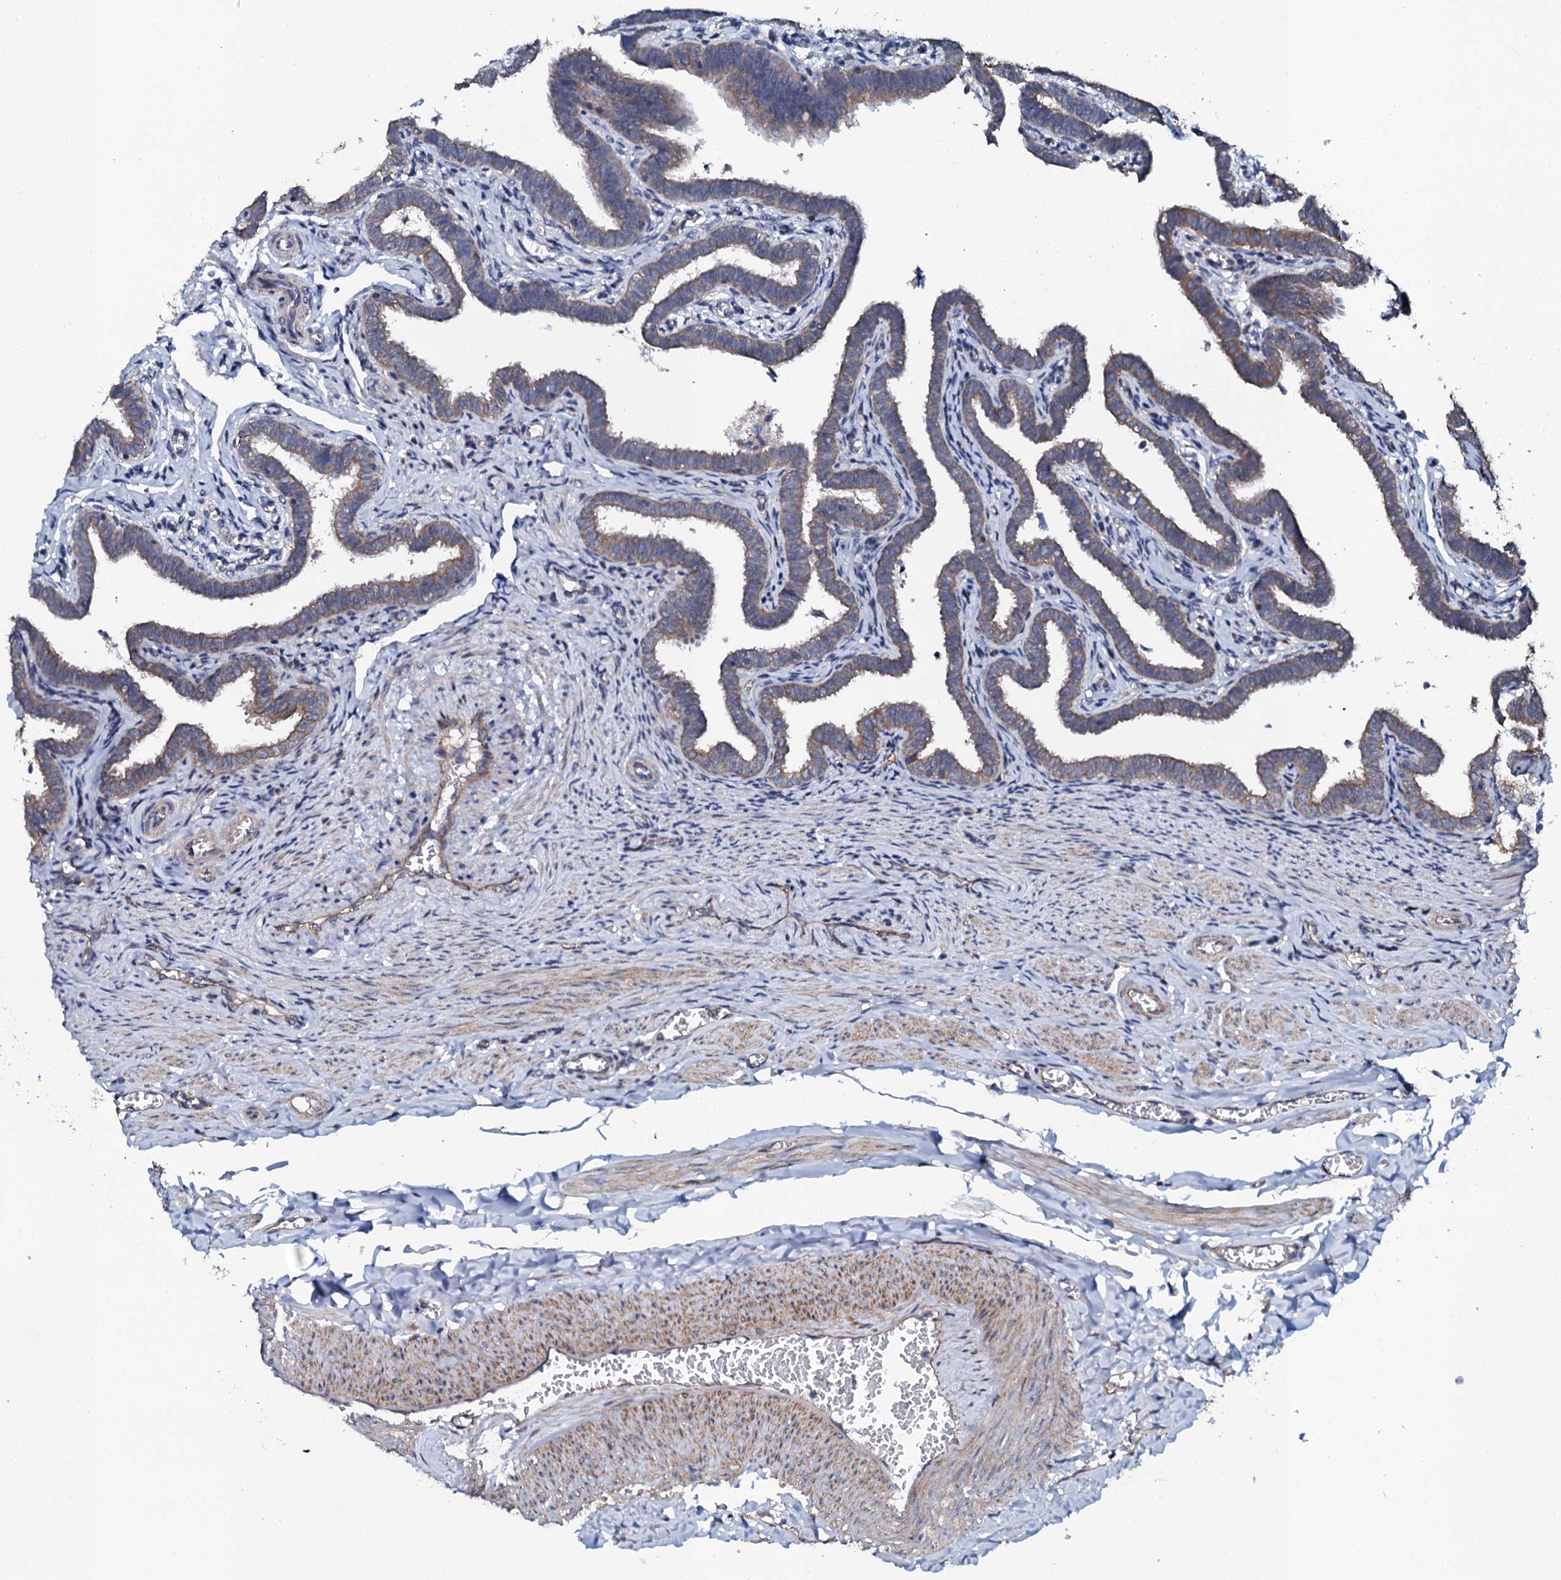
{"staining": {"intensity": "moderate", "quantity": "25%-75%", "location": "cytoplasmic/membranous"}, "tissue": "fallopian tube", "cell_type": "Glandular cells", "image_type": "normal", "snomed": [{"axis": "morphology", "description": "Normal tissue, NOS"}, {"axis": "topography", "description": "Fallopian tube"}], "caption": "Protein expression analysis of unremarkable fallopian tube exhibits moderate cytoplasmic/membranous positivity in about 25%-75% of glandular cells.", "gene": "GLCE", "patient": {"sex": "female", "age": 36}}